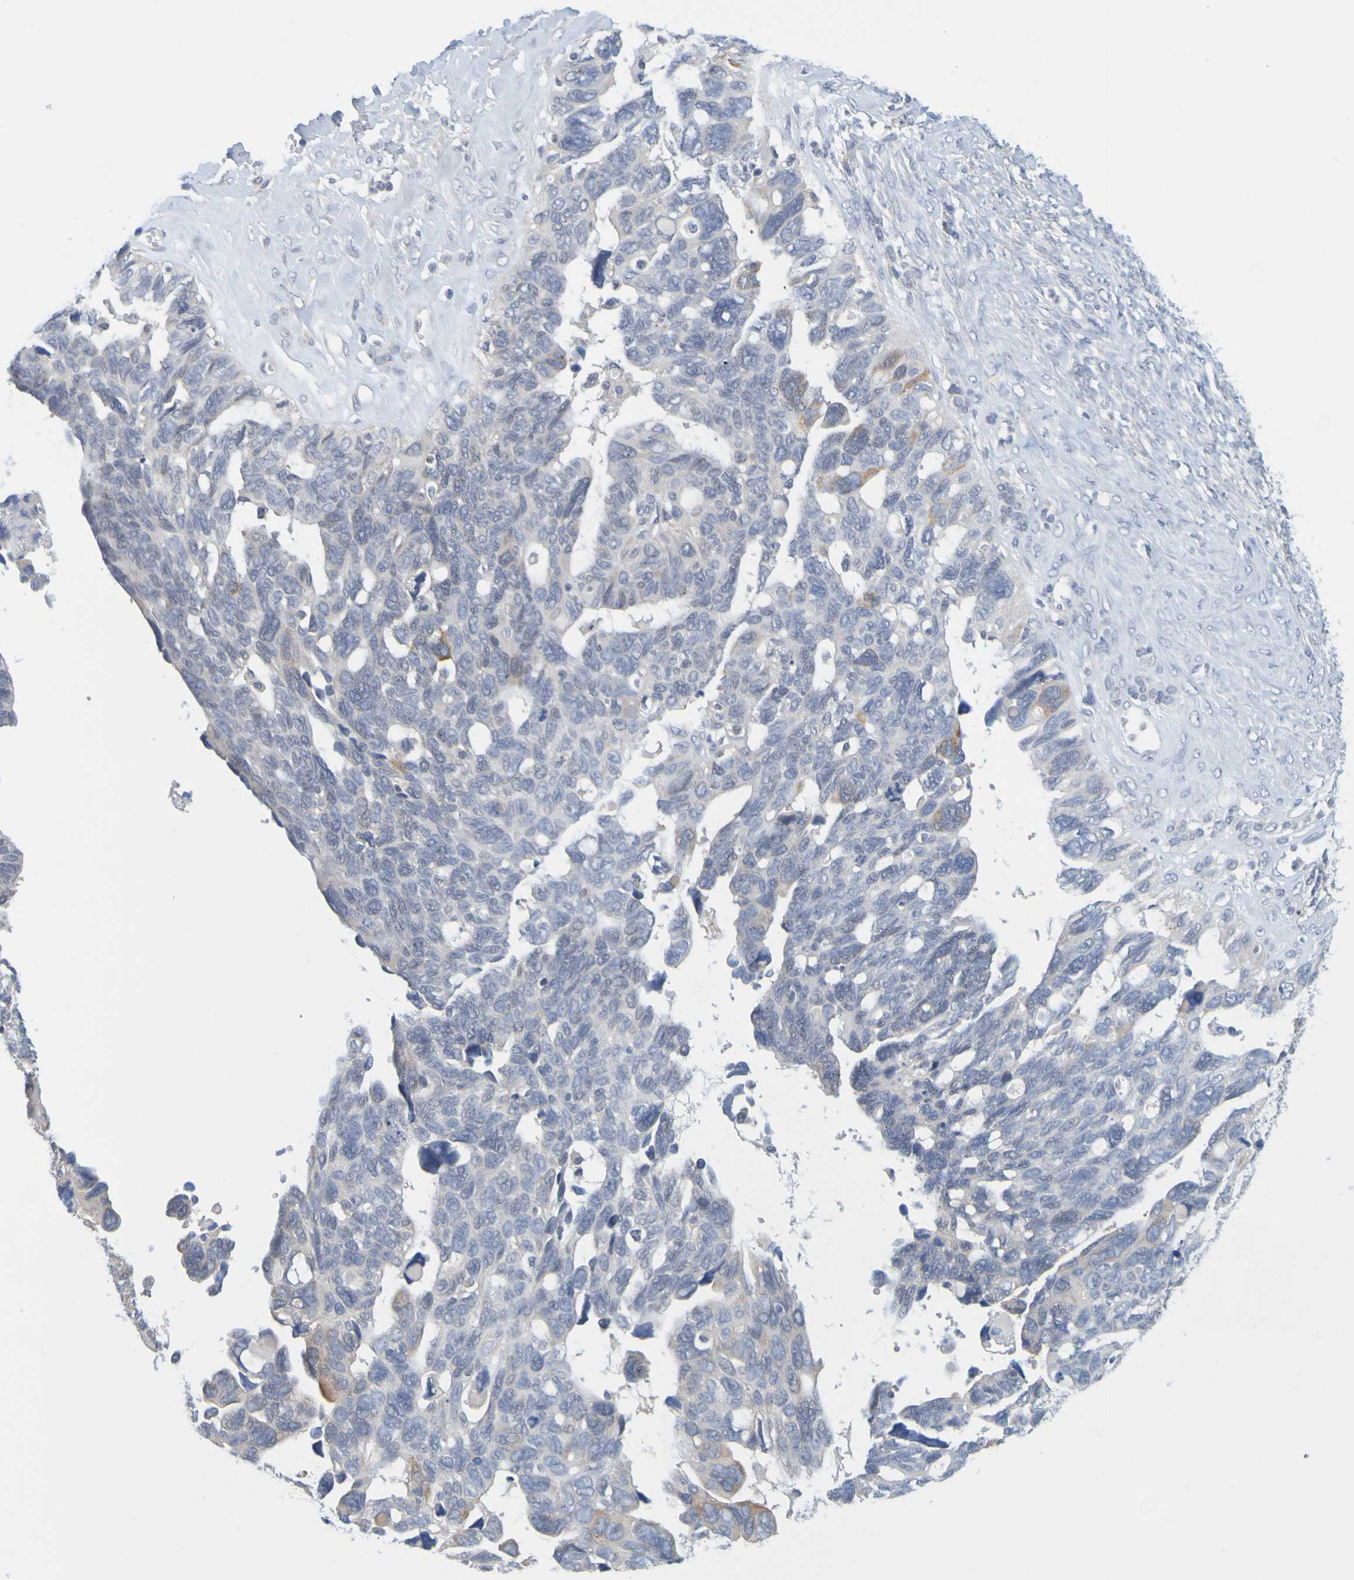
{"staining": {"intensity": "negative", "quantity": "none", "location": "none"}, "tissue": "ovarian cancer", "cell_type": "Tumor cells", "image_type": "cancer", "snomed": [{"axis": "morphology", "description": "Cystadenocarcinoma, serous, NOS"}, {"axis": "topography", "description": "Ovary"}], "caption": "Protein analysis of serous cystadenocarcinoma (ovarian) exhibits no significant positivity in tumor cells. (Immunohistochemistry (ihc), brightfield microscopy, high magnification).", "gene": "ENDOU", "patient": {"sex": "female", "age": 79}}